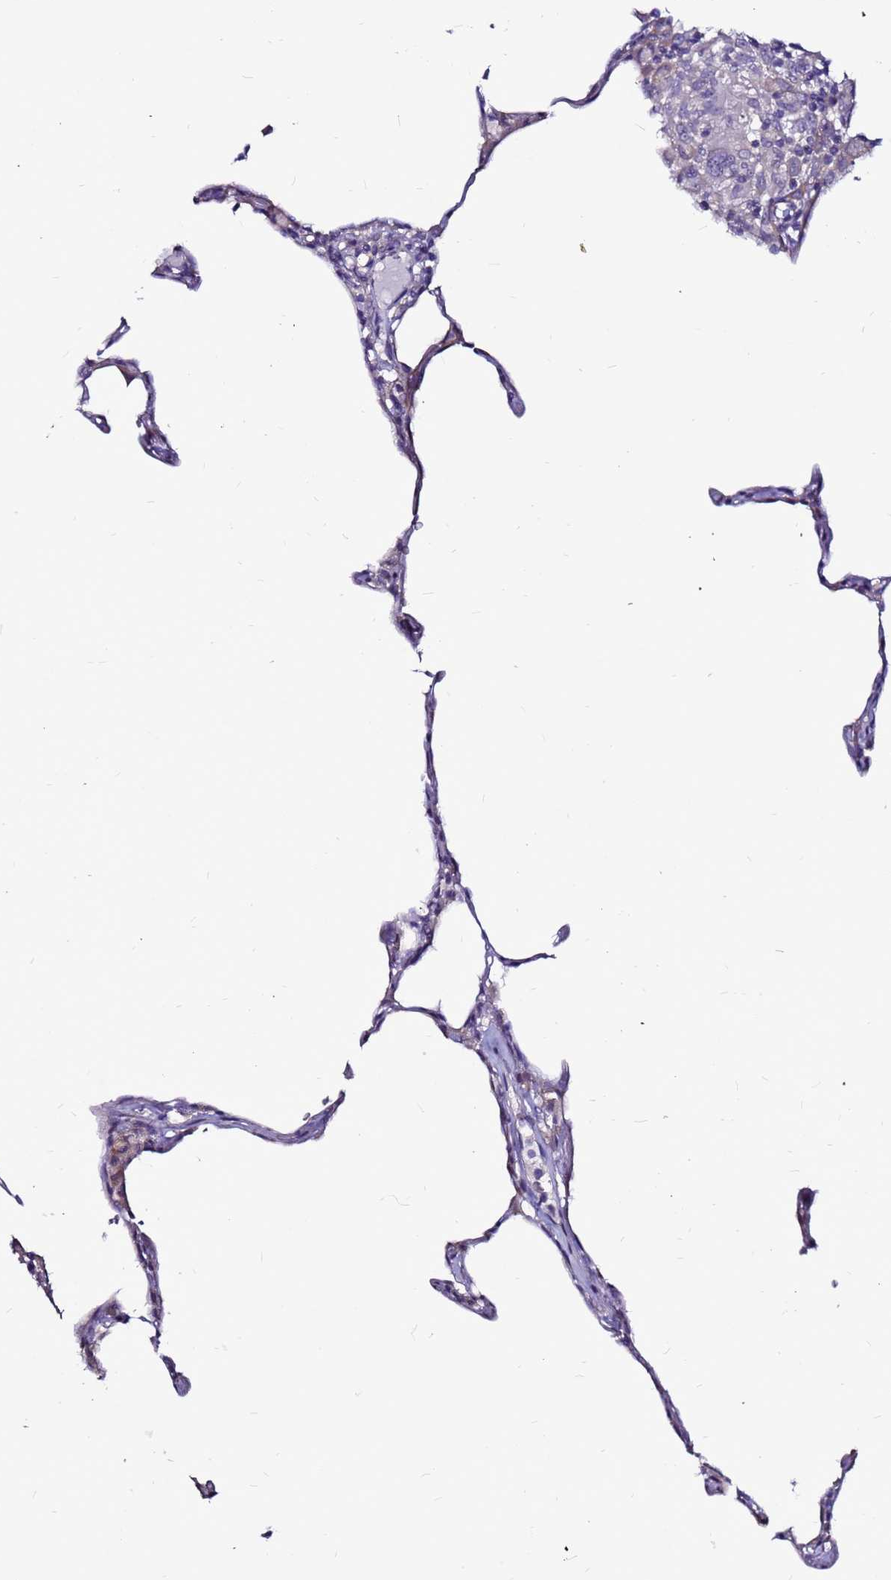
{"staining": {"intensity": "negative", "quantity": "none", "location": "none"}, "tissue": "lung", "cell_type": "Alveolar cells", "image_type": "normal", "snomed": [{"axis": "morphology", "description": "Normal tissue, NOS"}, {"axis": "topography", "description": "Lung"}], "caption": "High power microscopy histopathology image of an IHC histopathology image of benign lung, revealing no significant expression in alveolar cells.", "gene": "SLC44A3", "patient": {"sex": "female", "age": 57}}